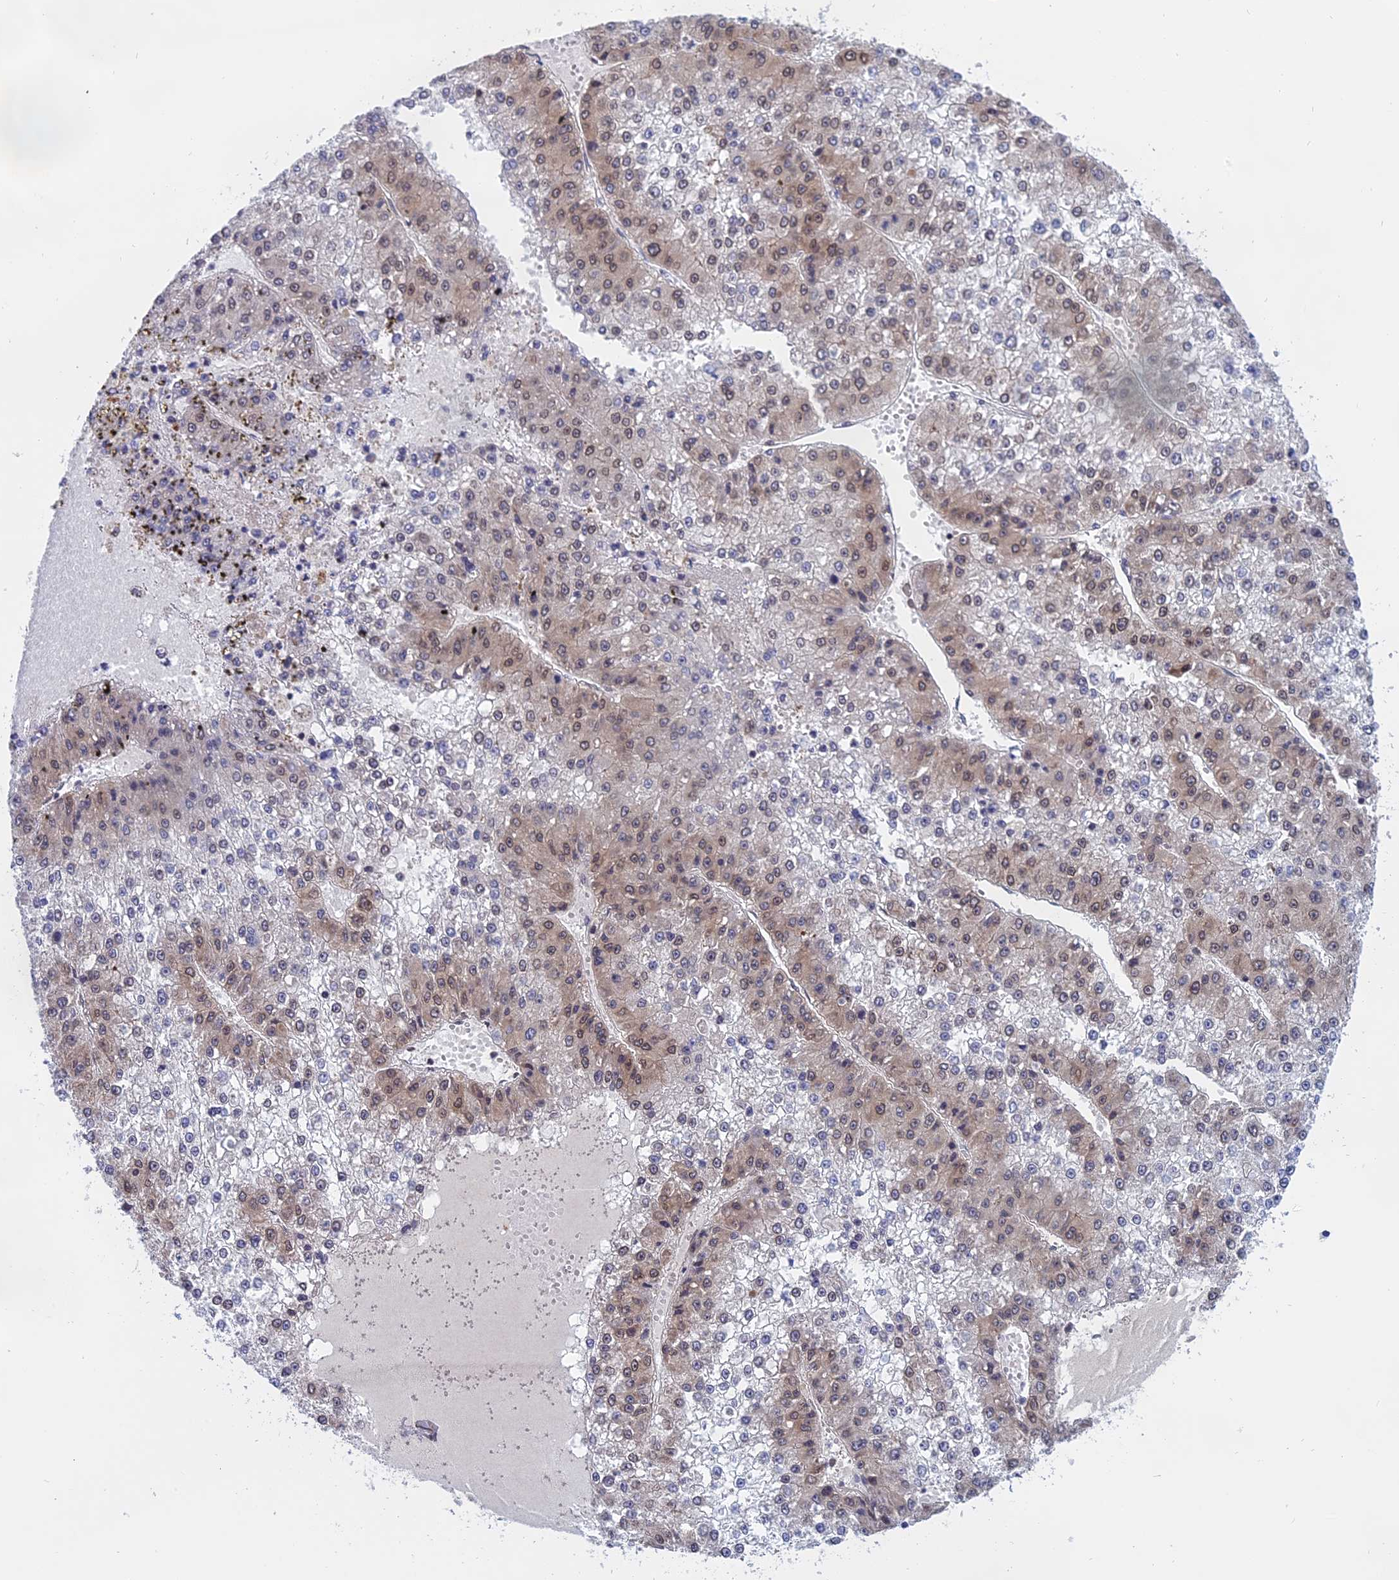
{"staining": {"intensity": "moderate", "quantity": "25%-75%", "location": "cytoplasmic/membranous,nuclear"}, "tissue": "liver cancer", "cell_type": "Tumor cells", "image_type": "cancer", "snomed": [{"axis": "morphology", "description": "Carcinoma, Hepatocellular, NOS"}, {"axis": "topography", "description": "Liver"}], "caption": "This photomicrograph shows hepatocellular carcinoma (liver) stained with immunohistochemistry (IHC) to label a protein in brown. The cytoplasmic/membranous and nuclear of tumor cells show moderate positivity for the protein. Nuclei are counter-stained blue.", "gene": "NAA10", "patient": {"sex": "female", "age": 73}}